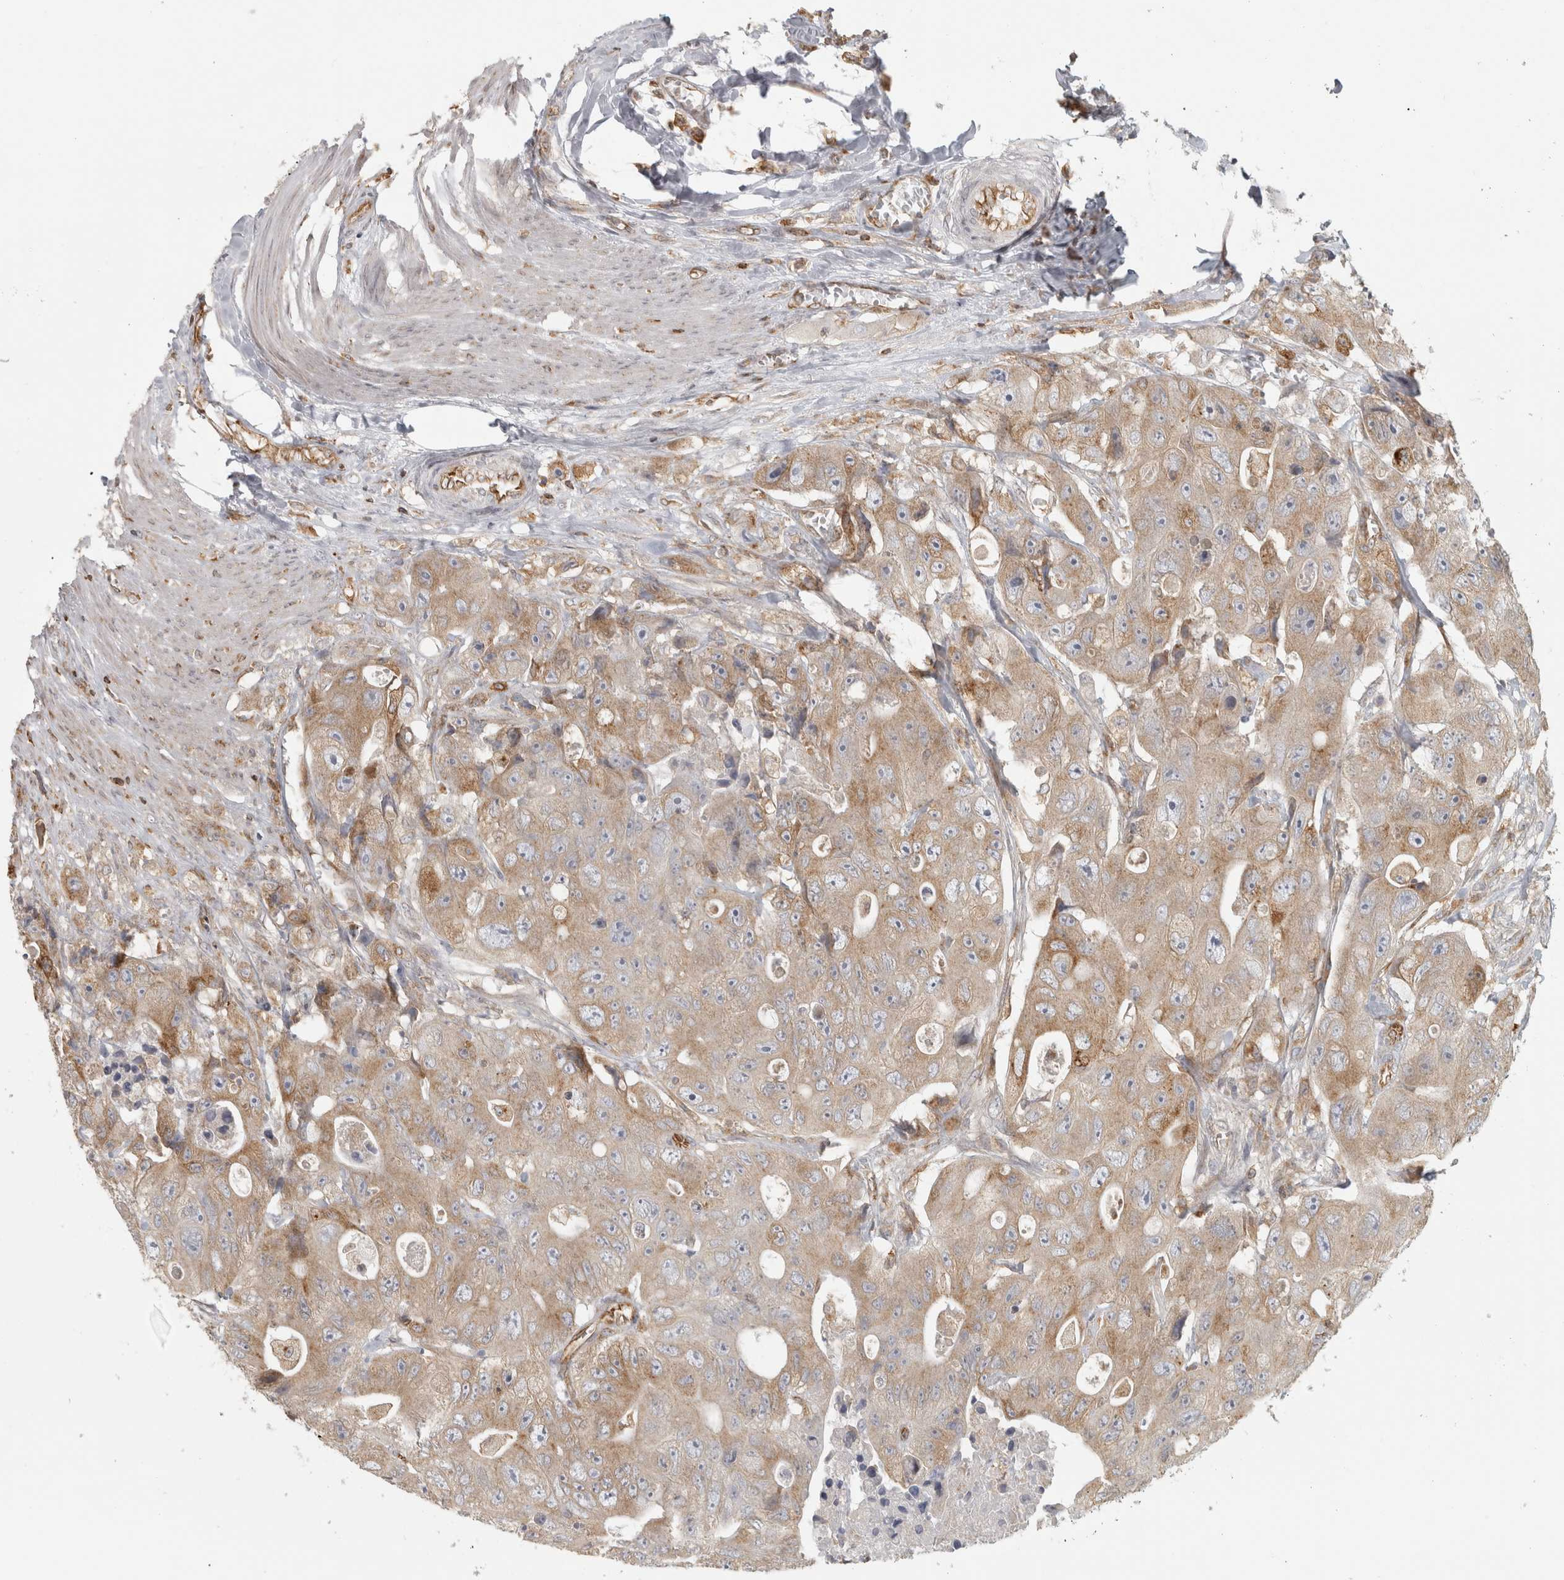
{"staining": {"intensity": "moderate", "quantity": ">75%", "location": "cytoplasmic/membranous"}, "tissue": "colorectal cancer", "cell_type": "Tumor cells", "image_type": "cancer", "snomed": [{"axis": "morphology", "description": "Adenocarcinoma, NOS"}, {"axis": "topography", "description": "Colon"}], "caption": "Tumor cells demonstrate medium levels of moderate cytoplasmic/membranous staining in about >75% of cells in colorectal adenocarcinoma.", "gene": "HLA-E", "patient": {"sex": "female", "age": 46}}